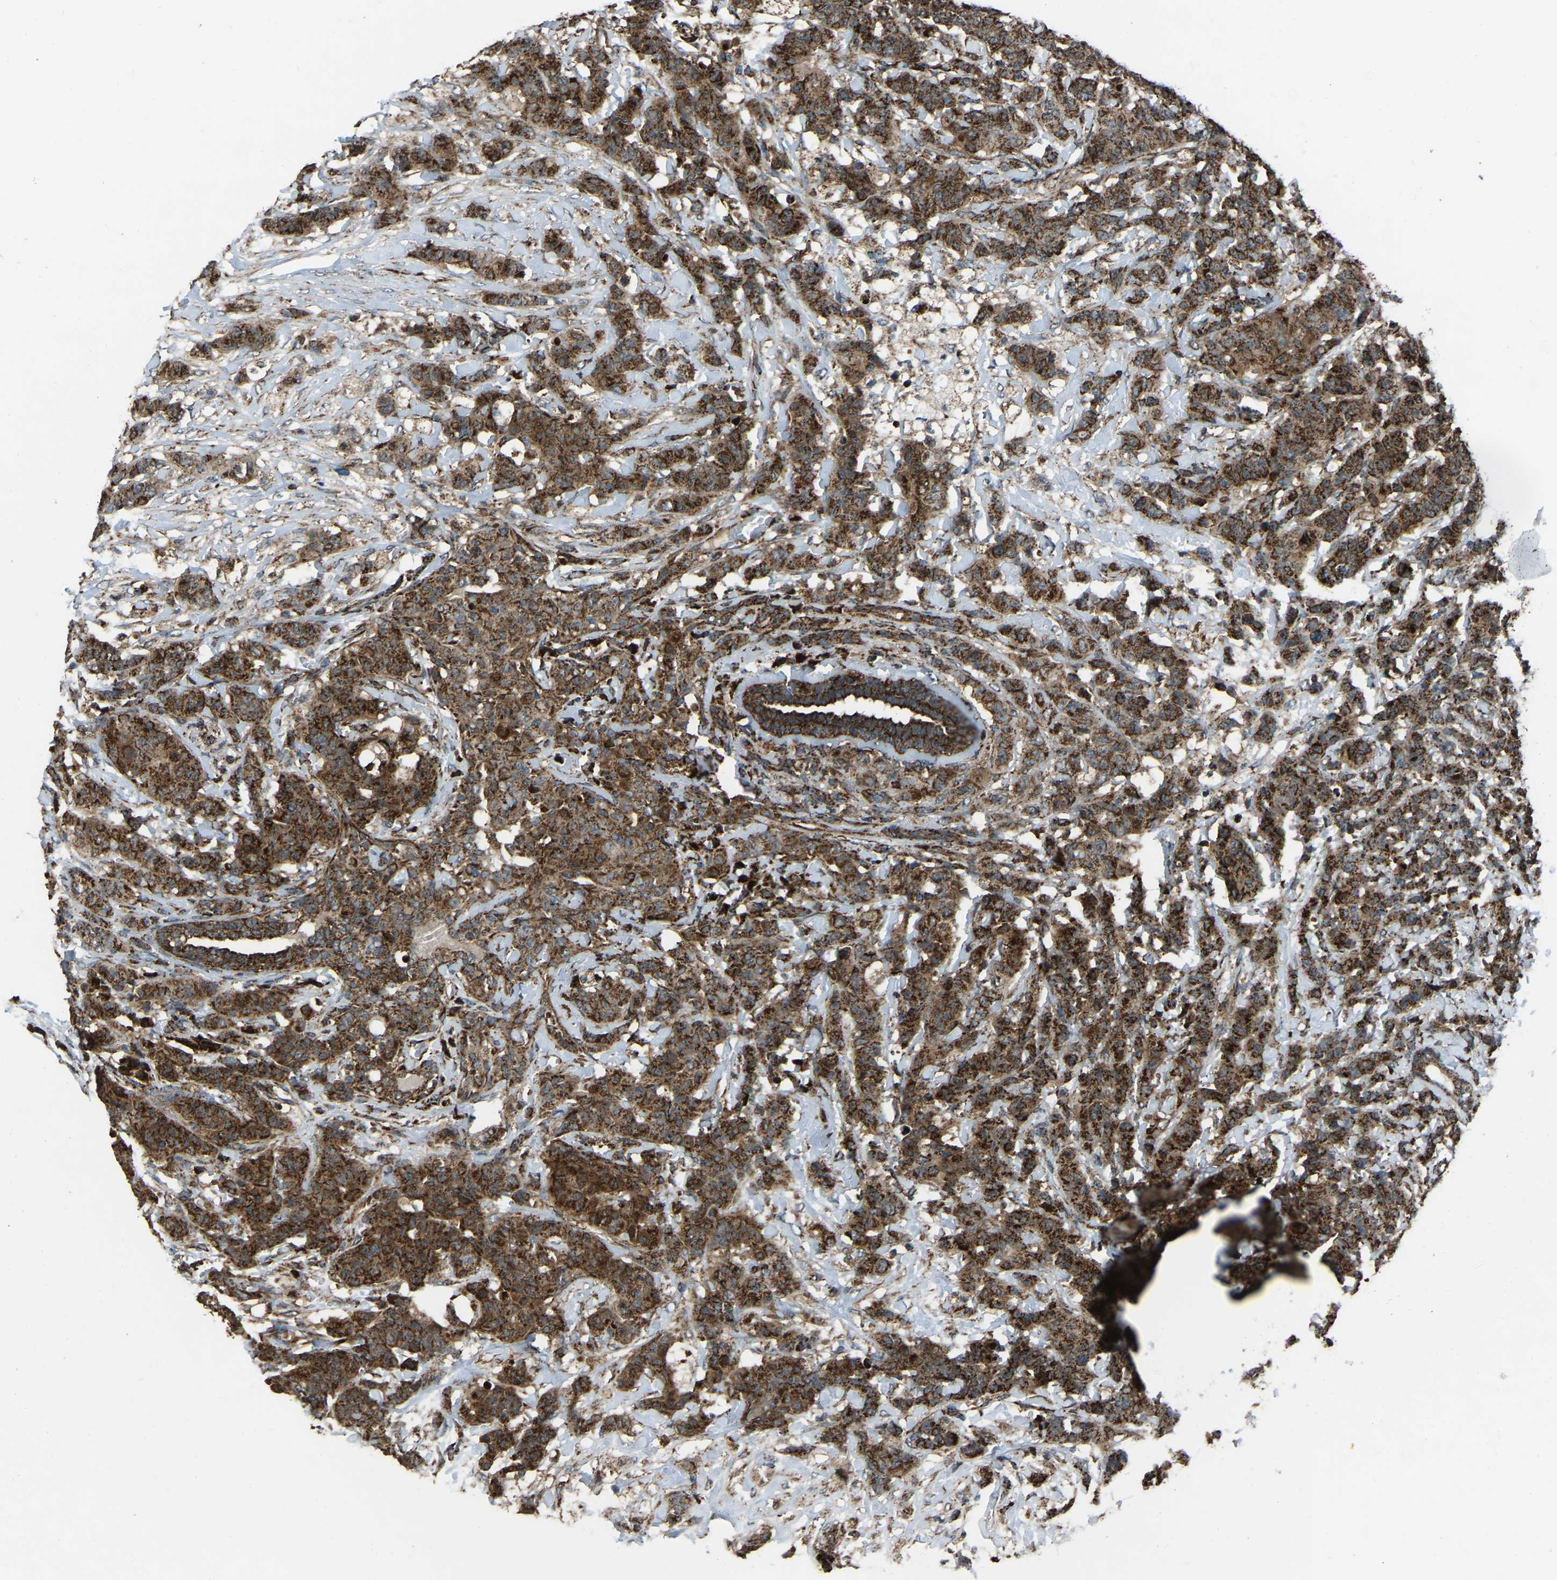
{"staining": {"intensity": "moderate", "quantity": ">75%", "location": "cytoplasmic/membranous"}, "tissue": "breast cancer", "cell_type": "Tumor cells", "image_type": "cancer", "snomed": [{"axis": "morphology", "description": "Normal tissue, NOS"}, {"axis": "morphology", "description": "Duct carcinoma"}, {"axis": "topography", "description": "Breast"}], "caption": "Breast intraductal carcinoma tissue shows moderate cytoplasmic/membranous staining in approximately >75% of tumor cells, visualized by immunohistochemistry.", "gene": "AKR1A1", "patient": {"sex": "female", "age": 40}}